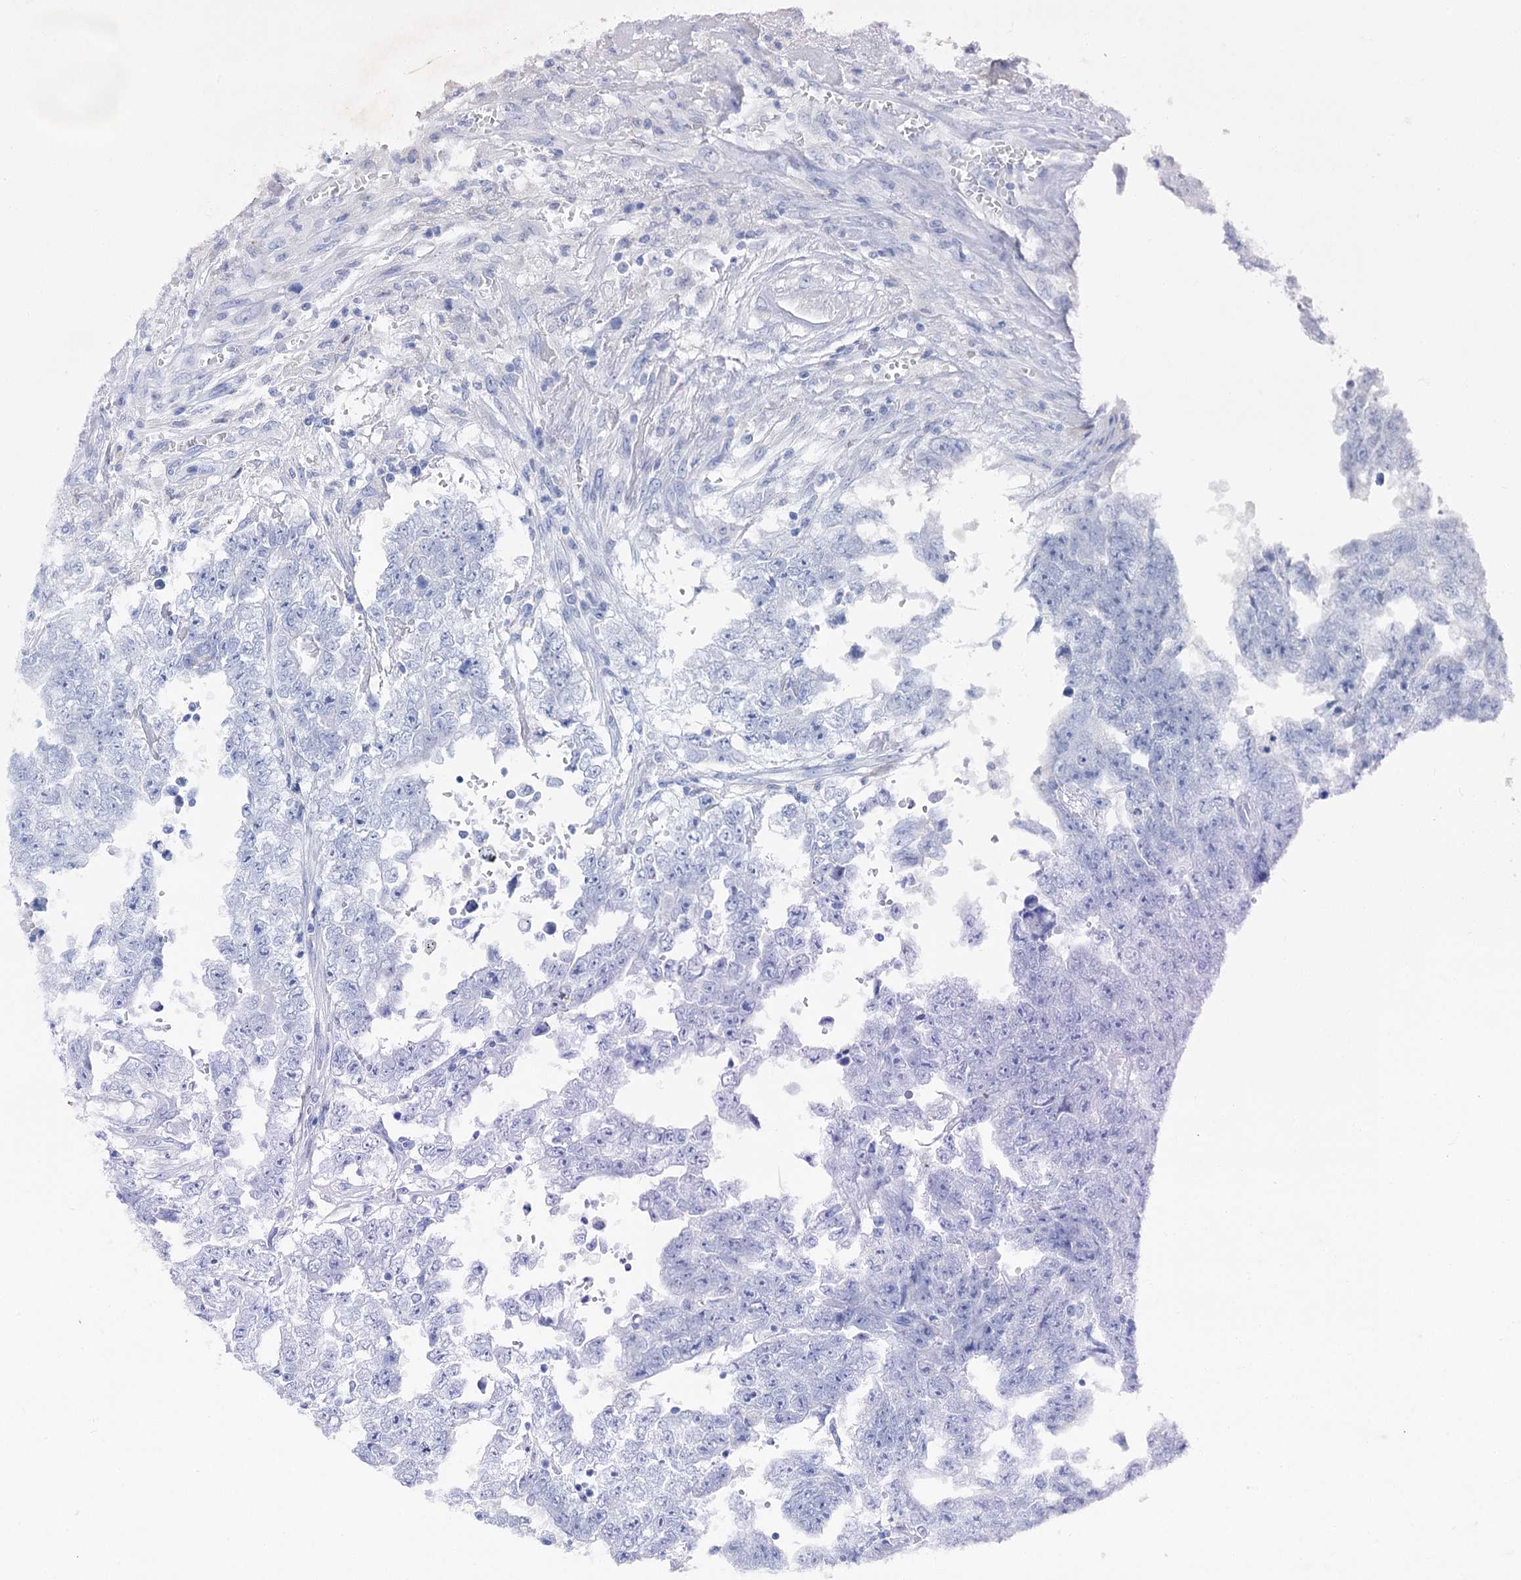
{"staining": {"intensity": "negative", "quantity": "none", "location": "none"}, "tissue": "testis cancer", "cell_type": "Tumor cells", "image_type": "cancer", "snomed": [{"axis": "morphology", "description": "Carcinoma, Embryonal, NOS"}, {"axis": "topography", "description": "Testis"}], "caption": "Immunohistochemistry (IHC) of embryonal carcinoma (testis) shows no expression in tumor cells.", "gene": "LYZL4", "patient": {"sex": "male", "age": 25}}